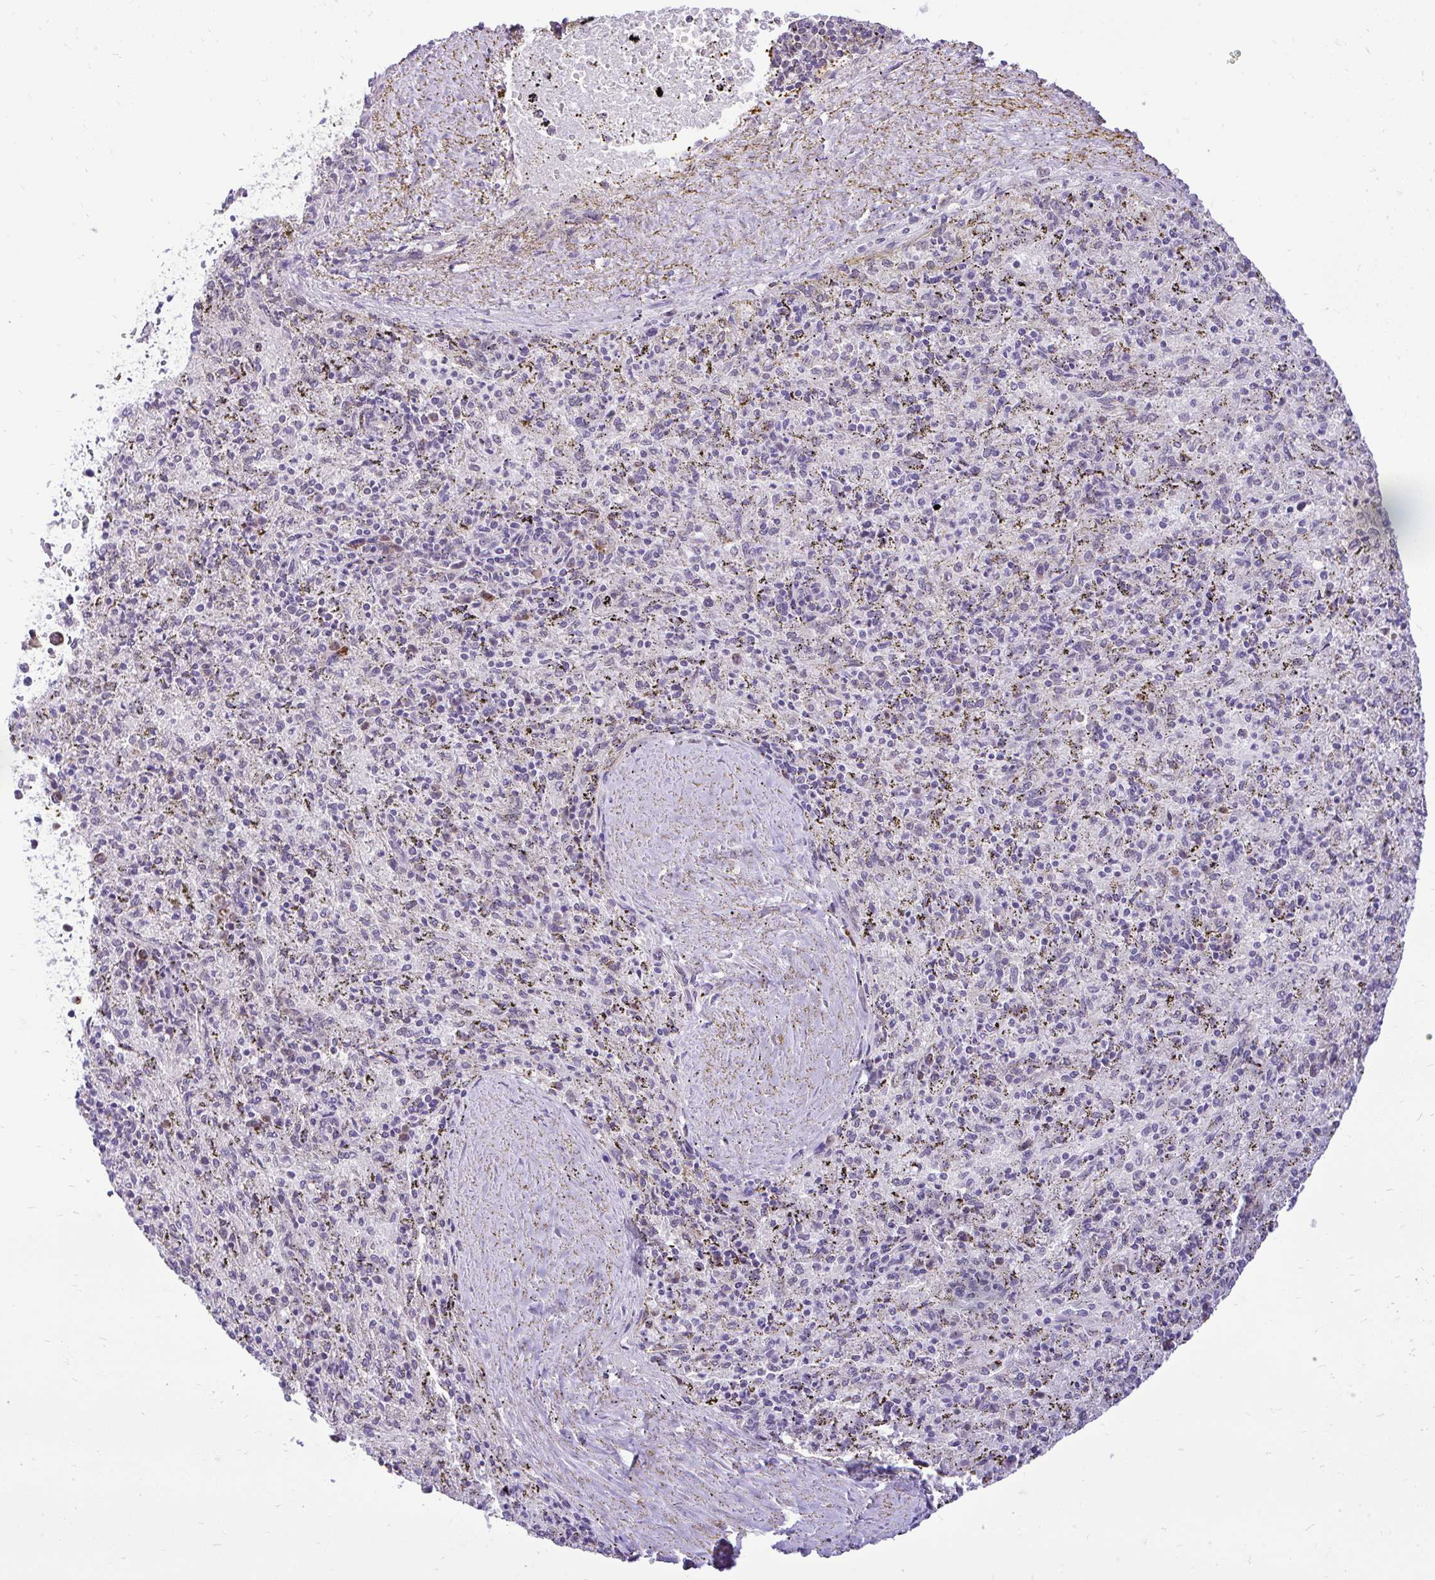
{"staining": {"intensity": "negative", "quantity": "none", "location": "none"}, "tissue": "spleen", "cell_type": "Cells in red pulp", "image_type": "normal", "snomed": [{"axis": "morphology", "description": "Normal tissue, NOS"}, {"axis": "topography", "description": "Spleen"}], "caption": "Spleen stained for a protein using immunohistochemistry (IHC) demonstrates no expression cells in red pulp.", "gene": "PYCR2", "patient": {"sex": "male", "age": 57}}